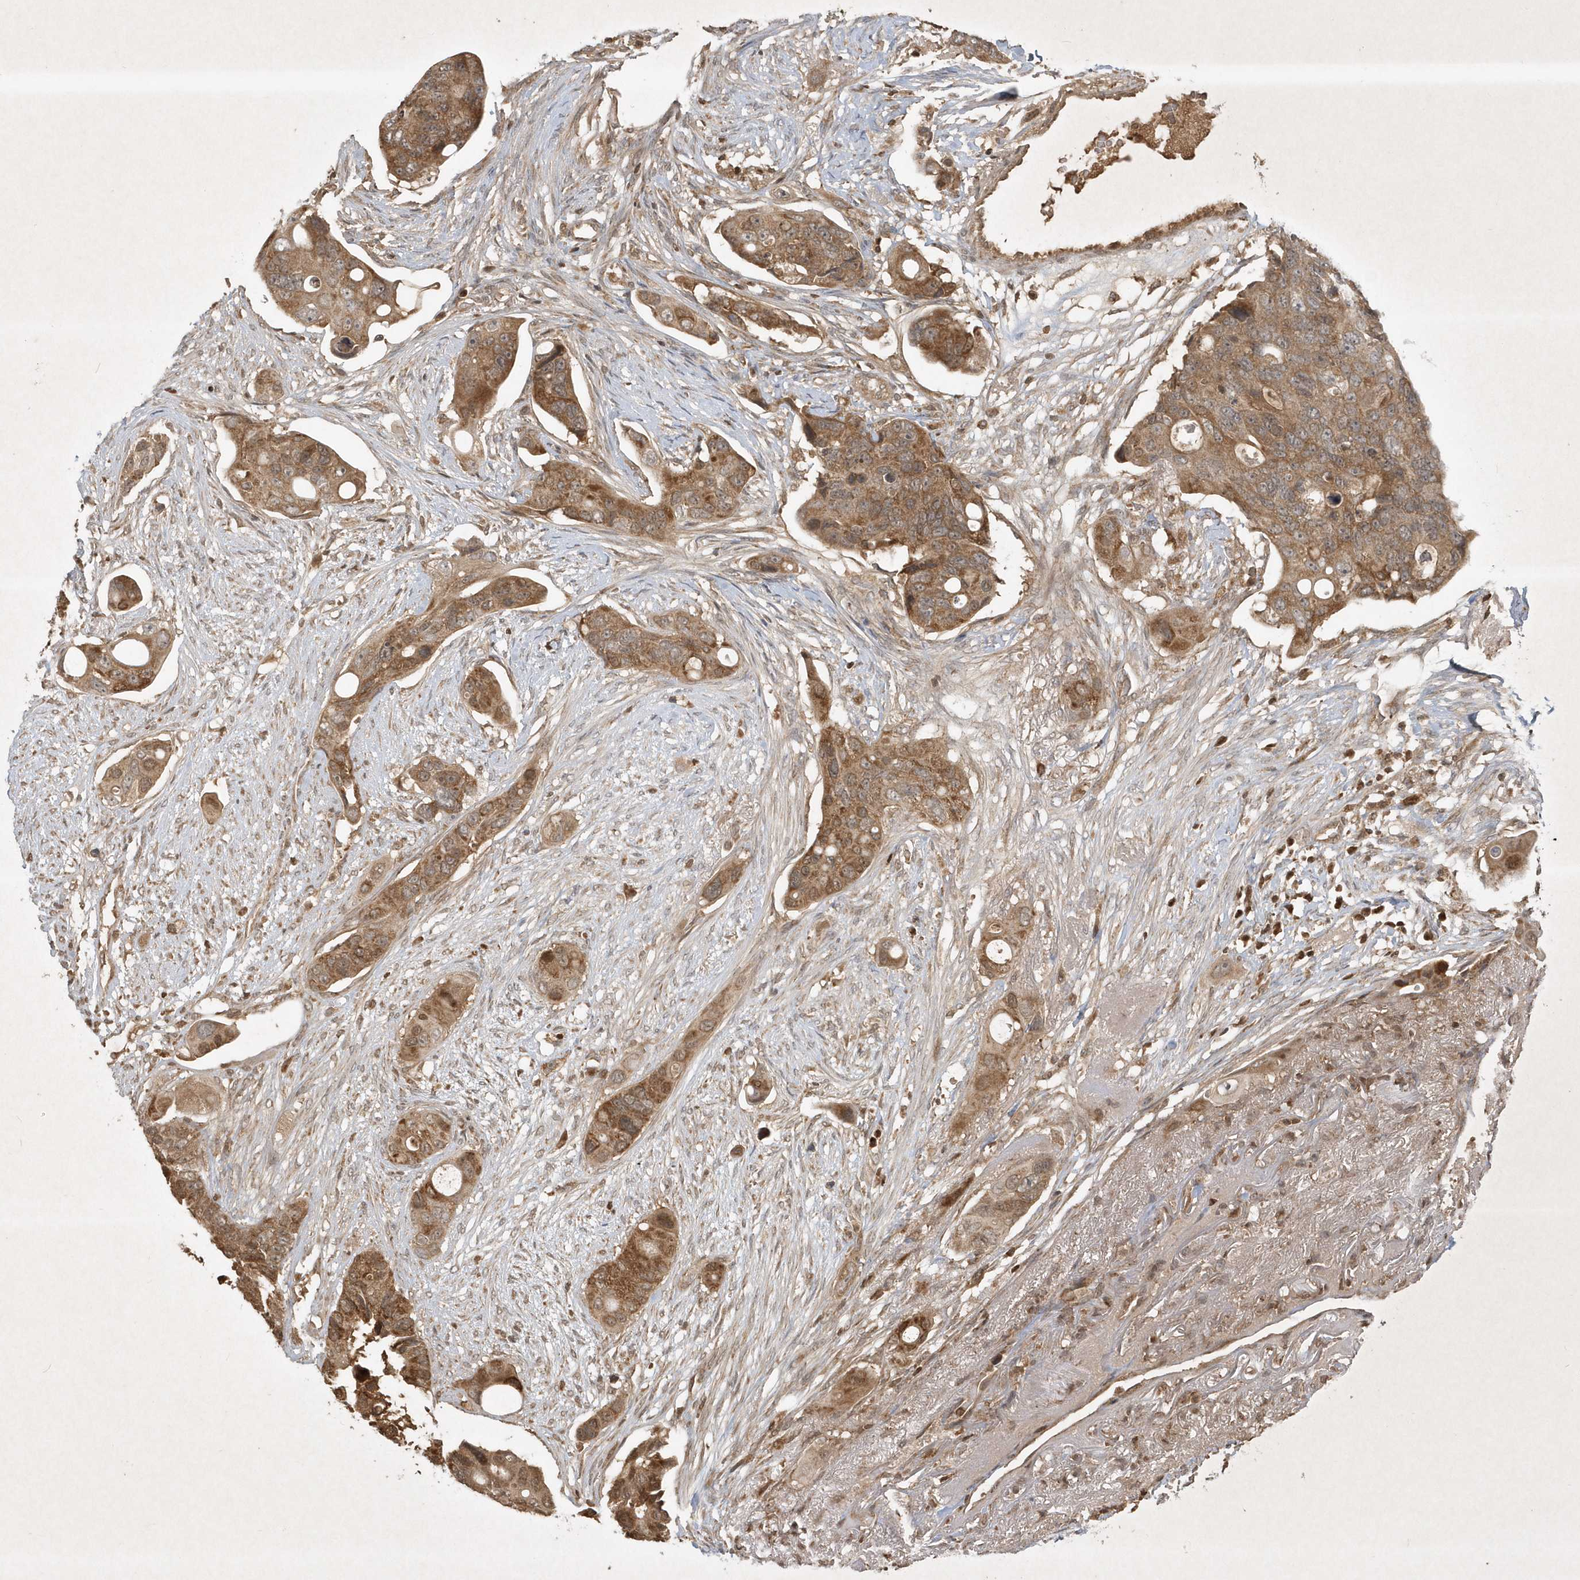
{"staining": {"intensity": "moderate", "quantity": ">75%", "location": "cytoplasmic/membranous"}, "tissue": "colorectal cancer", "cell_type": "Tumor cells", "image_type": "cancer", "snomed": [{"axis": "morphology", "description": "Adenocarcinoma, NOS"}, {"axis": "topography", "description": "Colon"}], "caption": "Colorectal cancer stained with a brown dye exhibits moderate cytoplasmic/membranous positive positivity in about >75% of tumor cells.", "gene": "PLTP", "patient": {"sex": "female", "age": 57}}